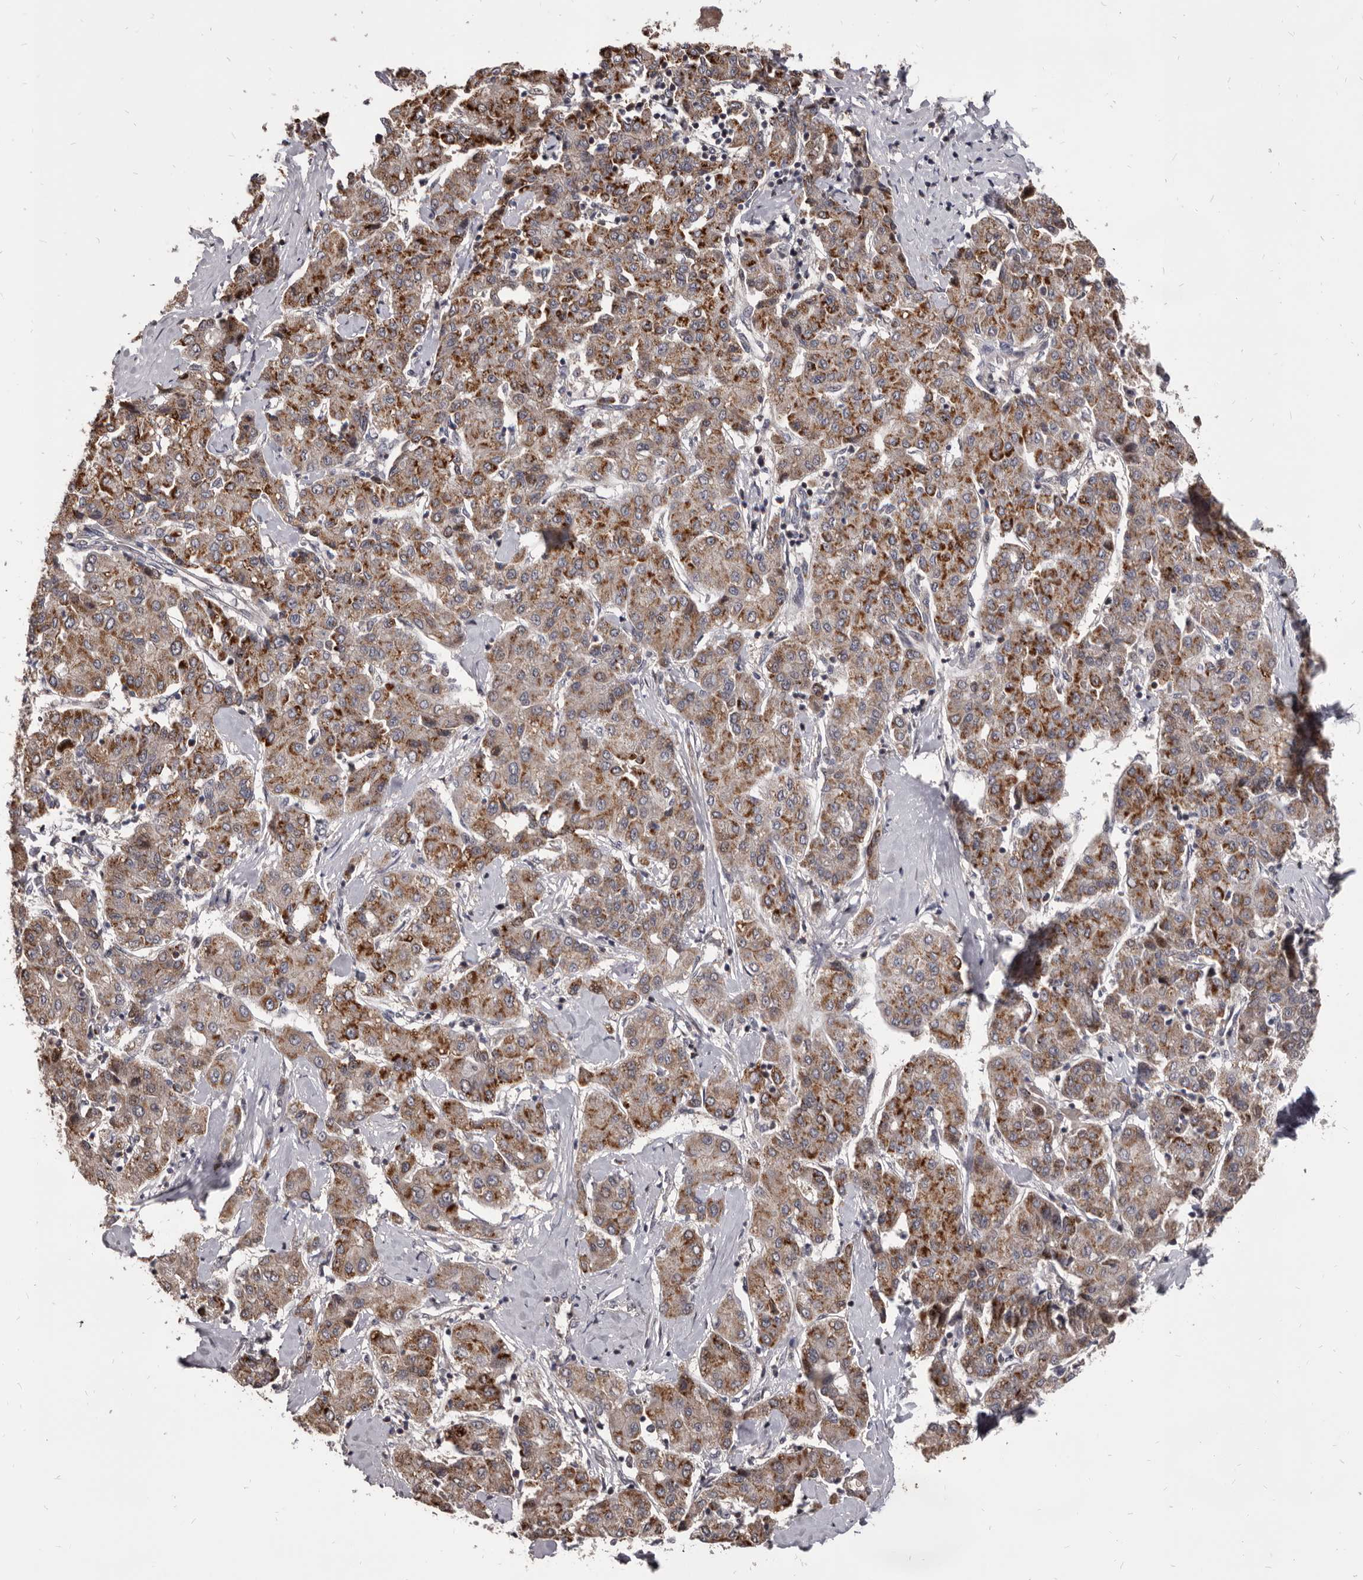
{"staining": {"intensity": "moderate", "quantity": ">75%", "location": "cytoplasmic/membranous"}, "tissue": "liver cancer", "cell_type": "Tumor cells", "image_type": "cancer", "snomed": [{"axis": "morphology", "description": "Carcinoma, Hepatocellular, NOS"}, {"axis": "topography", "description": "Liver"}], "caption": "A brown stain highlights moderate cytoplasmic/membranous expression of a protein in liver cancer (hepatocellular carcinoma) tumor cells.", "gene": "MAP3K14", "patient": {"sex": "male", "age": 65}}